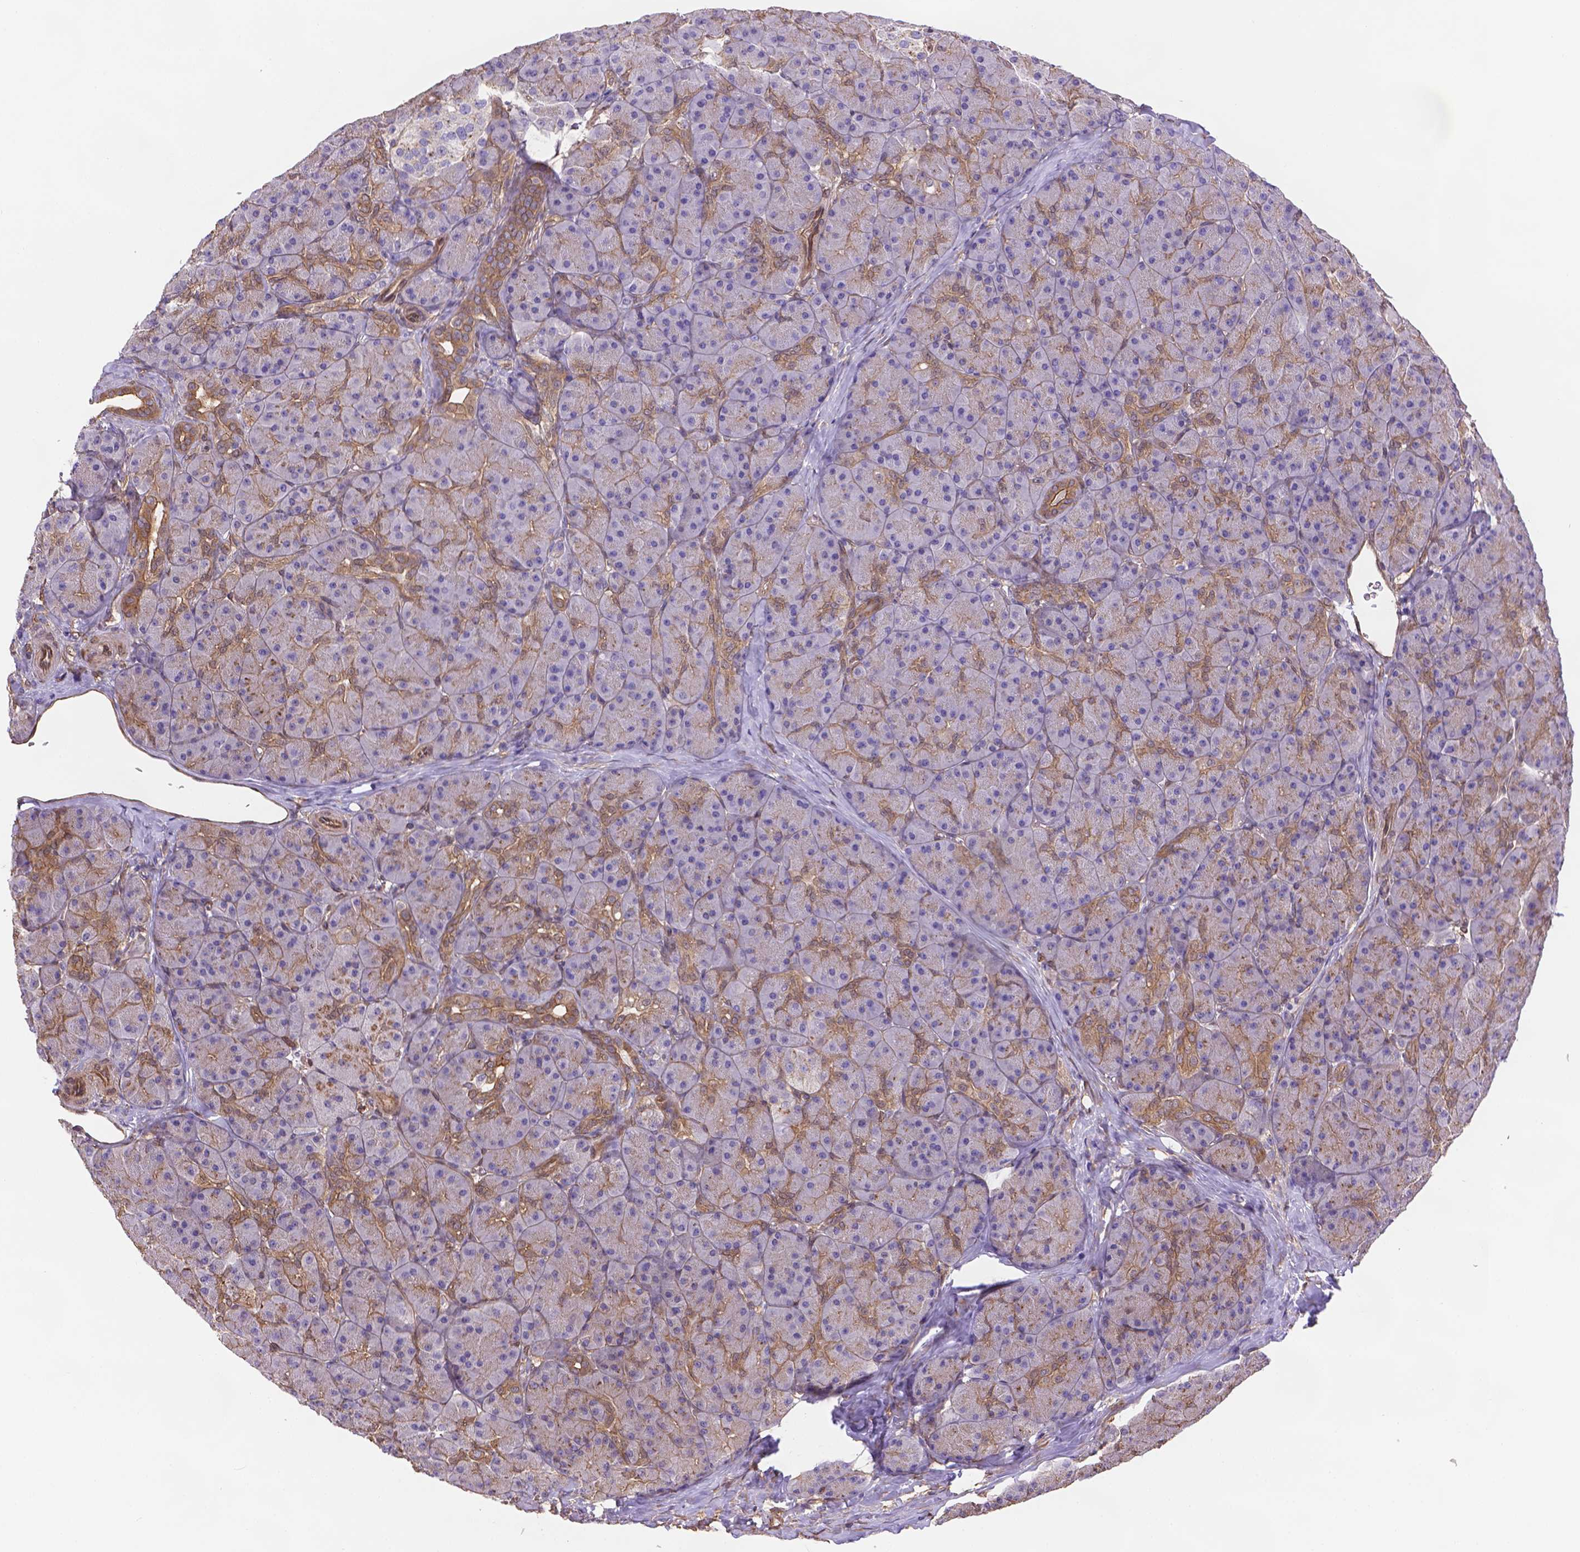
{"staining": {"intensity": "weak", "quantity": "25%-75%", "location": "cytoplasmic/membranous"}, "tissue": "pancreas", "cell_type": "Exocrine glandular cells", "image_type": "normal", "snomed": [{"axis": "morphology", "description": "Normal tissue, NOS"}, {"axis": "topography", "description": "Pancreas"}], "caption": "Benign pancreas shows weak cytoplasmic/membranous expression in approximately 25%-75% of exocrine glandular cells, visualized by immunohistochemistry.", "gene": "YAP1", "patient": {"sex": "male", "age": 57}}